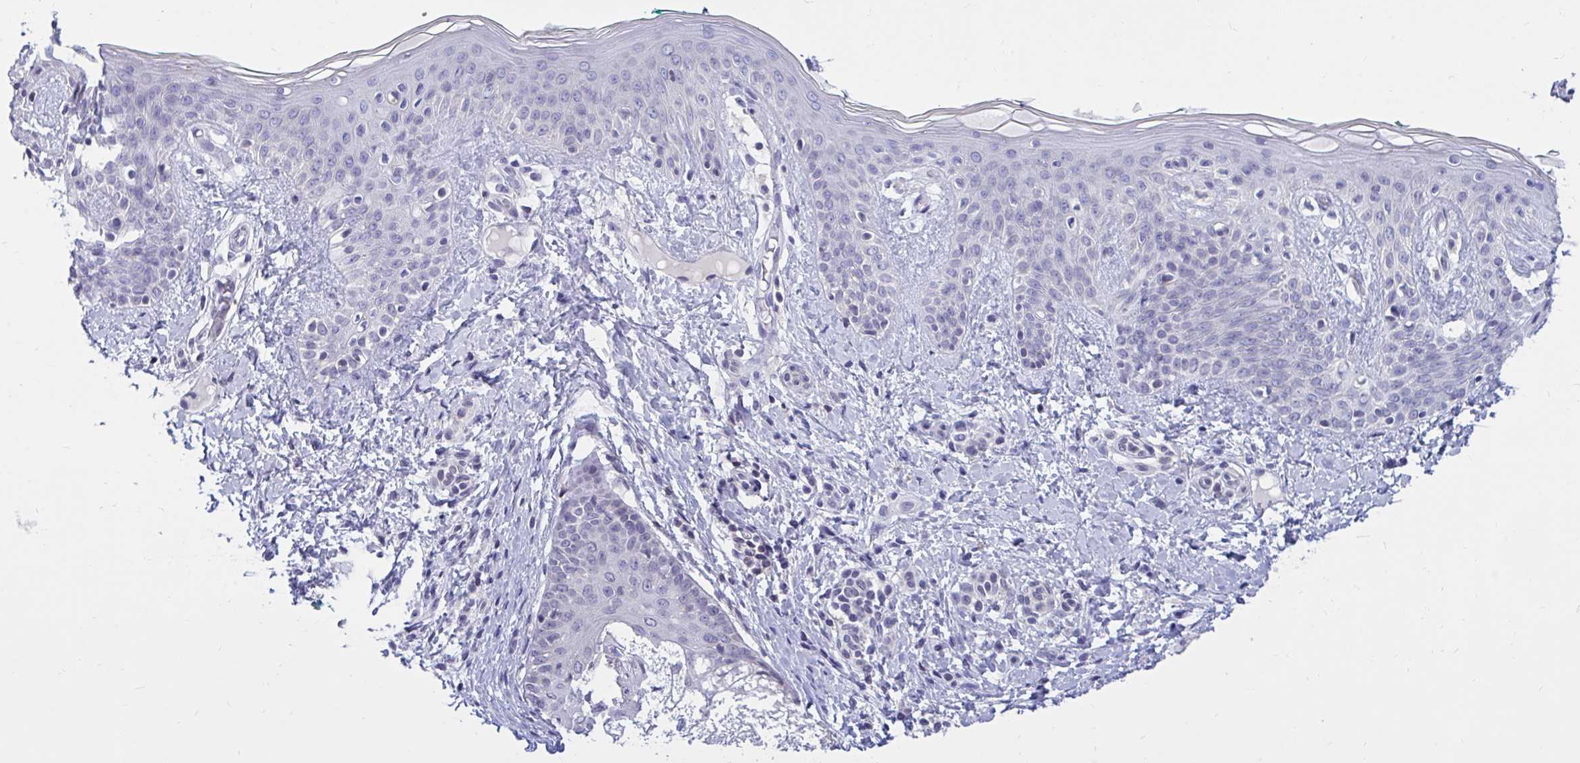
{"staining": {"intensity": "negative", "quantity": "none", "location": "none"}, "tissue": "skin", "cell_type": "Fibroblasts", "image_type": "normal", "snomed": [{"axis": "morphology", "description": "Normal tissue, NOS"}, {"axis": "topography", "description": "Skin"}], "caption": "This is a histopathology image of IHC staining of benign skin, which shows no staining in fibroblasts.", "gene": "ARPP19", "patient": {"sex": "male", "age": 16}}